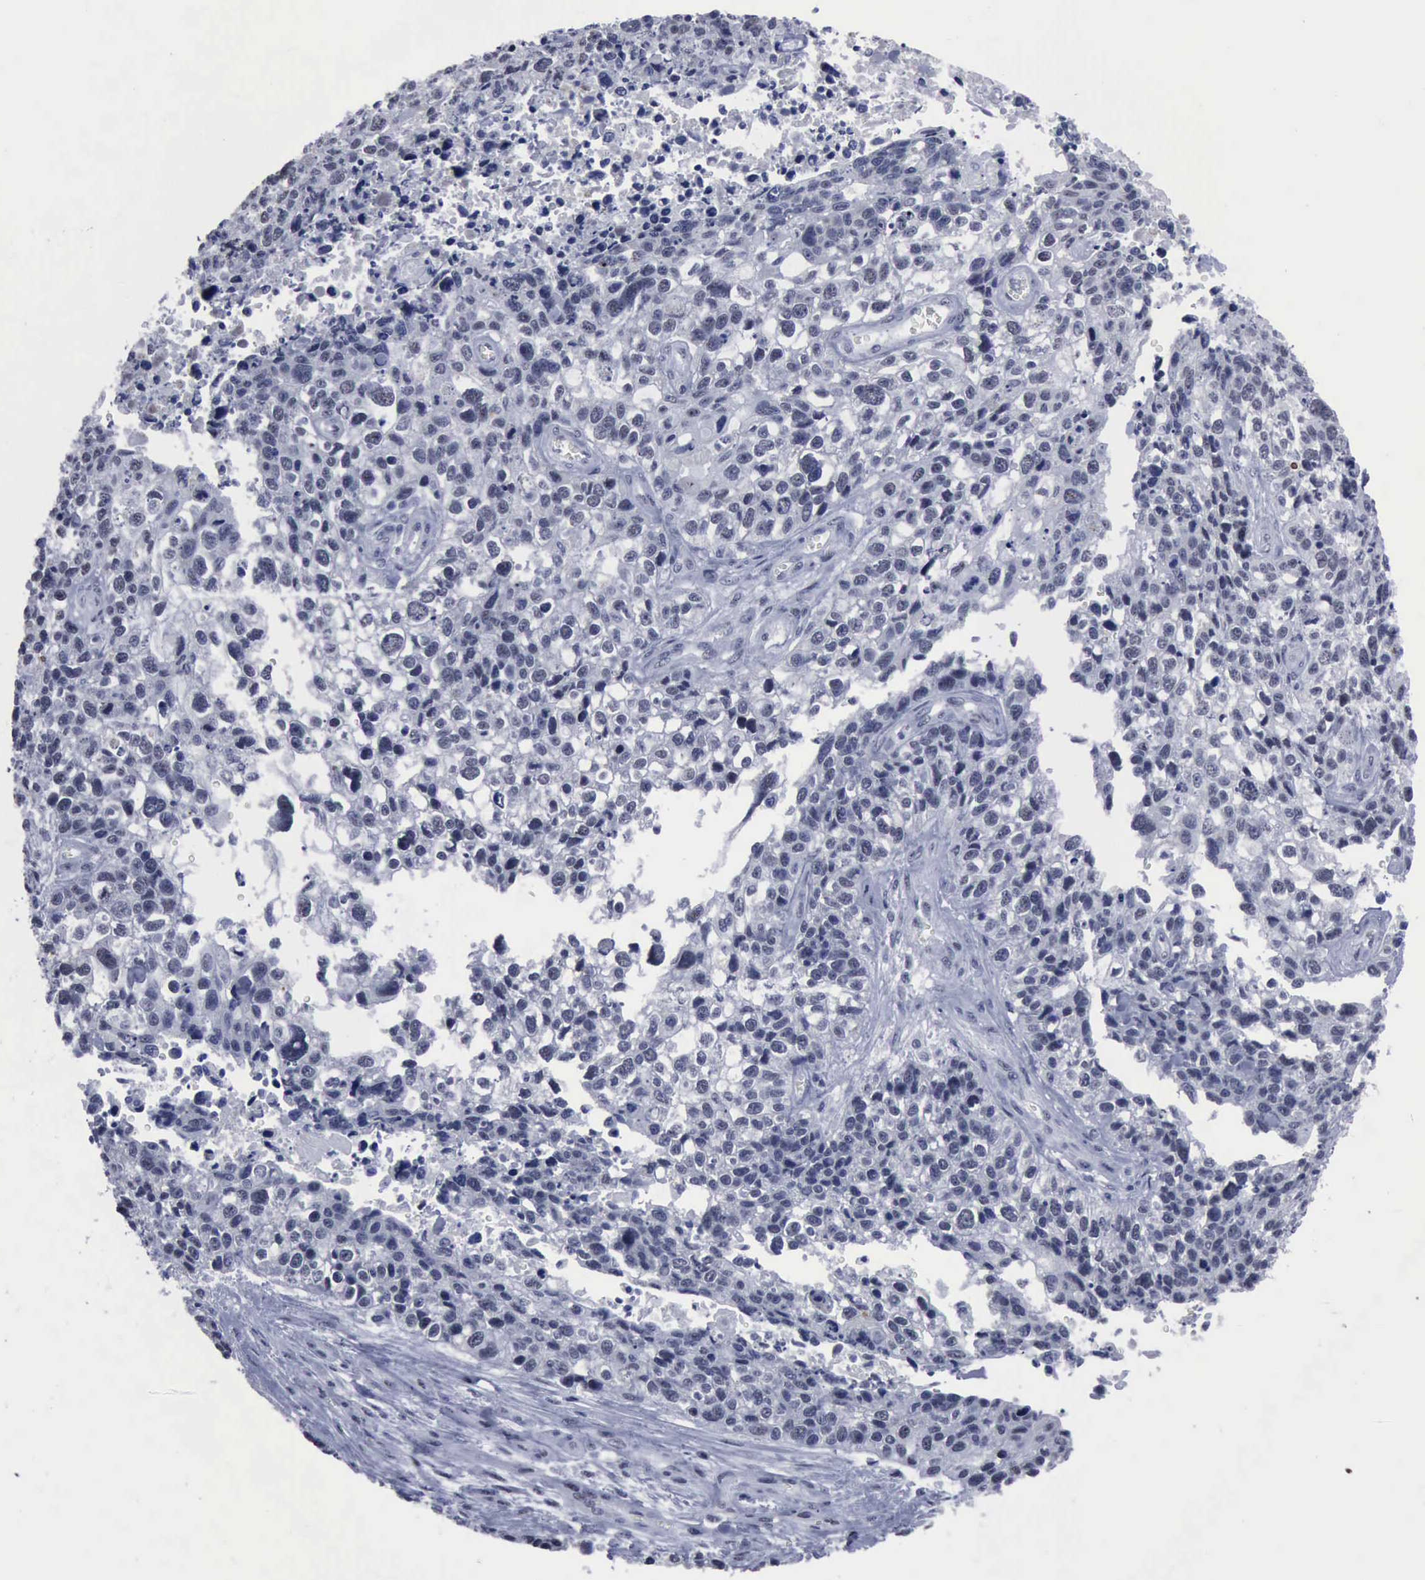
{"staining": {"intensity": "negative", "quantity": "none", "location": "none"}, "tissue": "lung cancer", "cell_type": "Tumor cells", "image_type": "cancer", "snomed": [{"axis": "morphology", "description": "Squamous cell carcinoma, NOS"}, {"axis": "topography", "description": "Lymph node"}, {"axis": "topography", "description": "Lung"}], "caption": "DAB (3,3'-diaminobenzidine) immunohistochemical staining of human lung cancer (squamous cell carcinoma) demonstrates no significant expression in tumor cells. Nuclei are stained in blue.", "gene": "BRD1", "patient": {"sex": "male", "age": 74}}